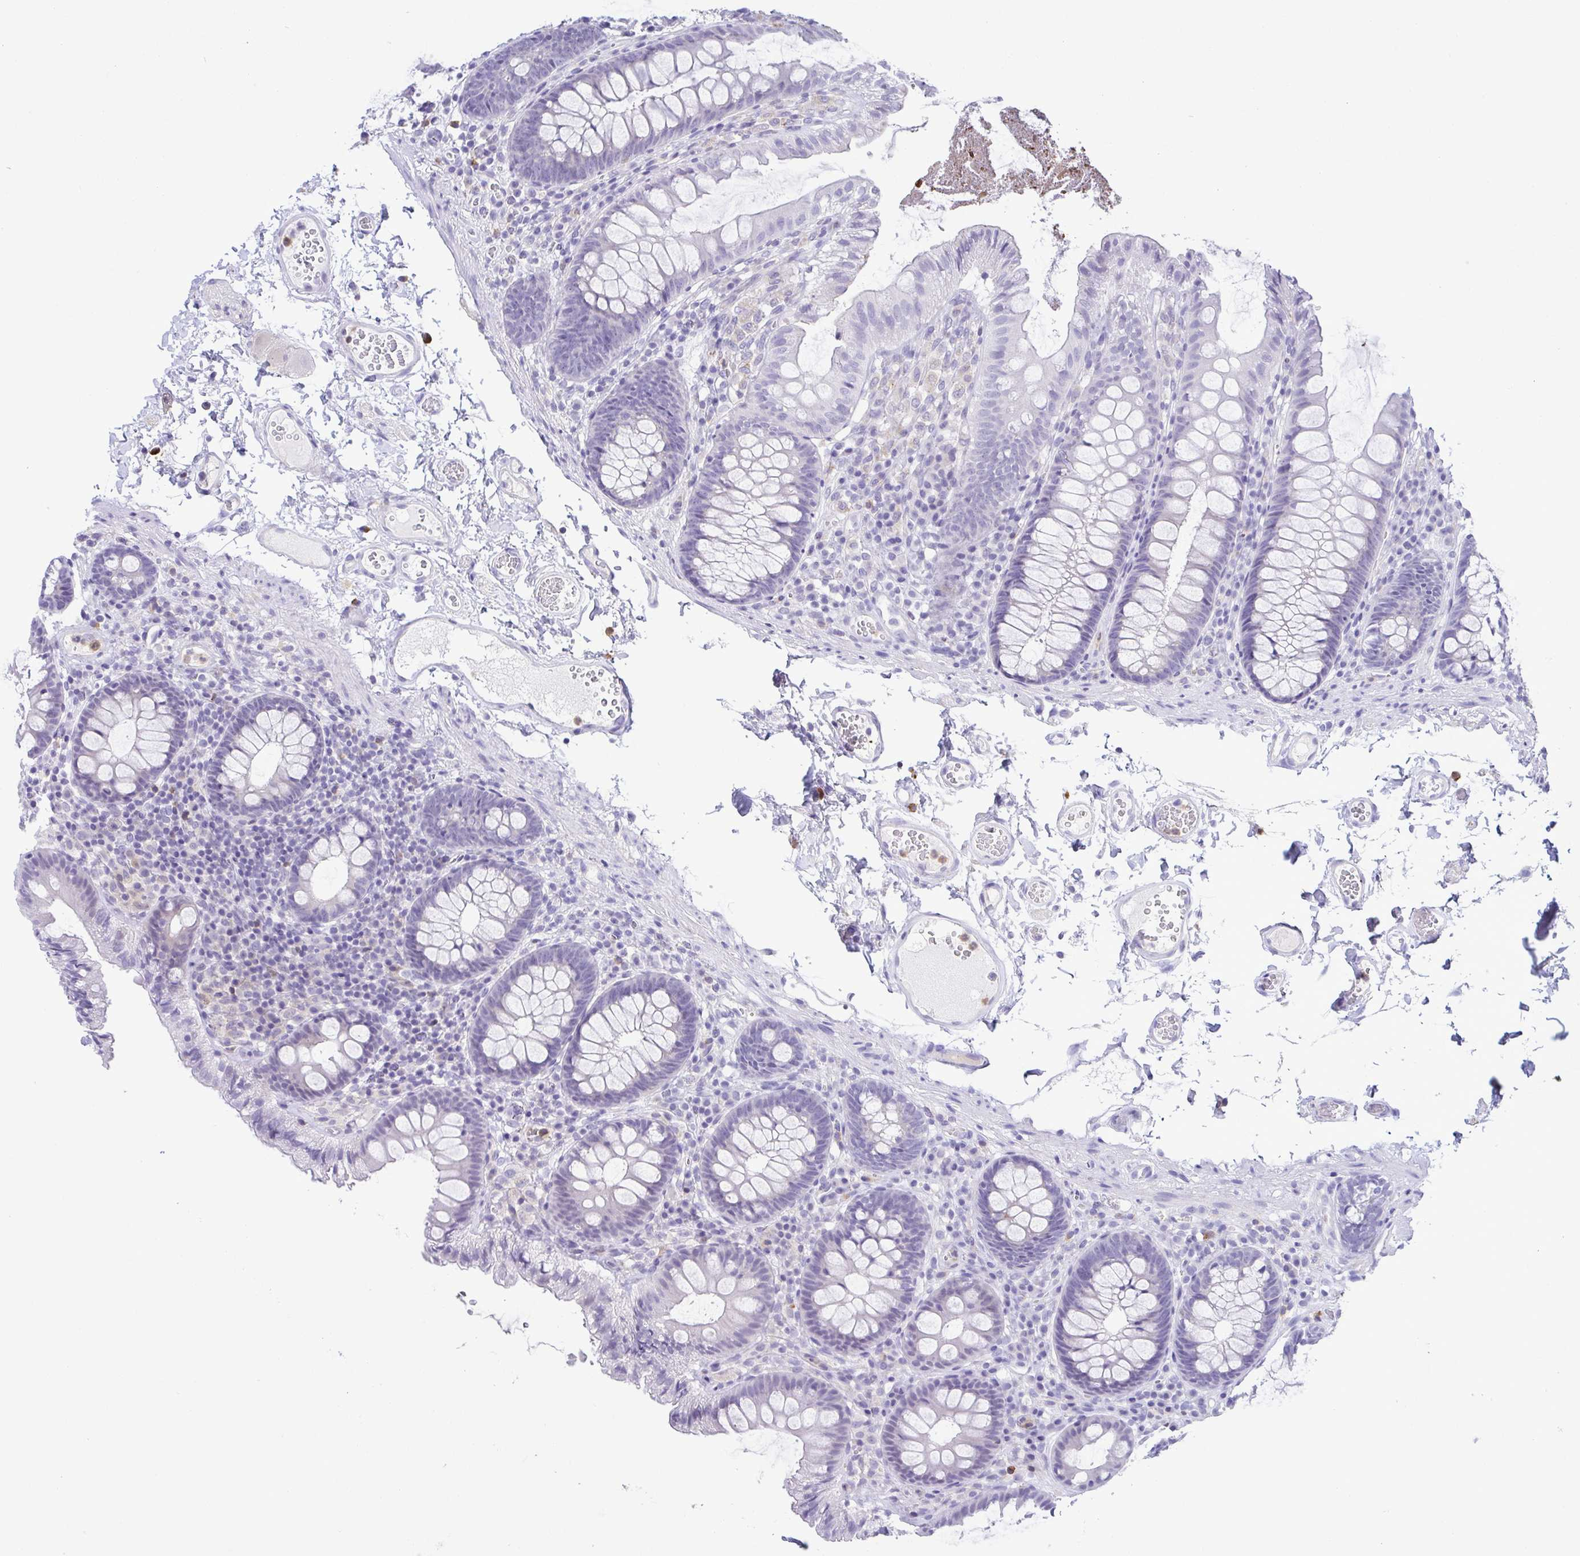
{"staining": {"intensity": "negative", "quantity": "none", "location": "none"}, "tissue": "colon", "cell_type": "Endothelial cells", "image_type": "normal", "snomed": [{"axis": "morphology", "description": "Normal tissue, NOS"}, {"axis": "topography", "description": "Colon"}, {"axis": "topography", "description": "Peripheral nerve tissue"}], "caption": "A histopathology image of human colon is negative for staining in endothelial cells. (DAB IHC with hematoxylin counter stain).", "gene": "PGLYRP1", "patient": {"sex": "male", "age": 84}}